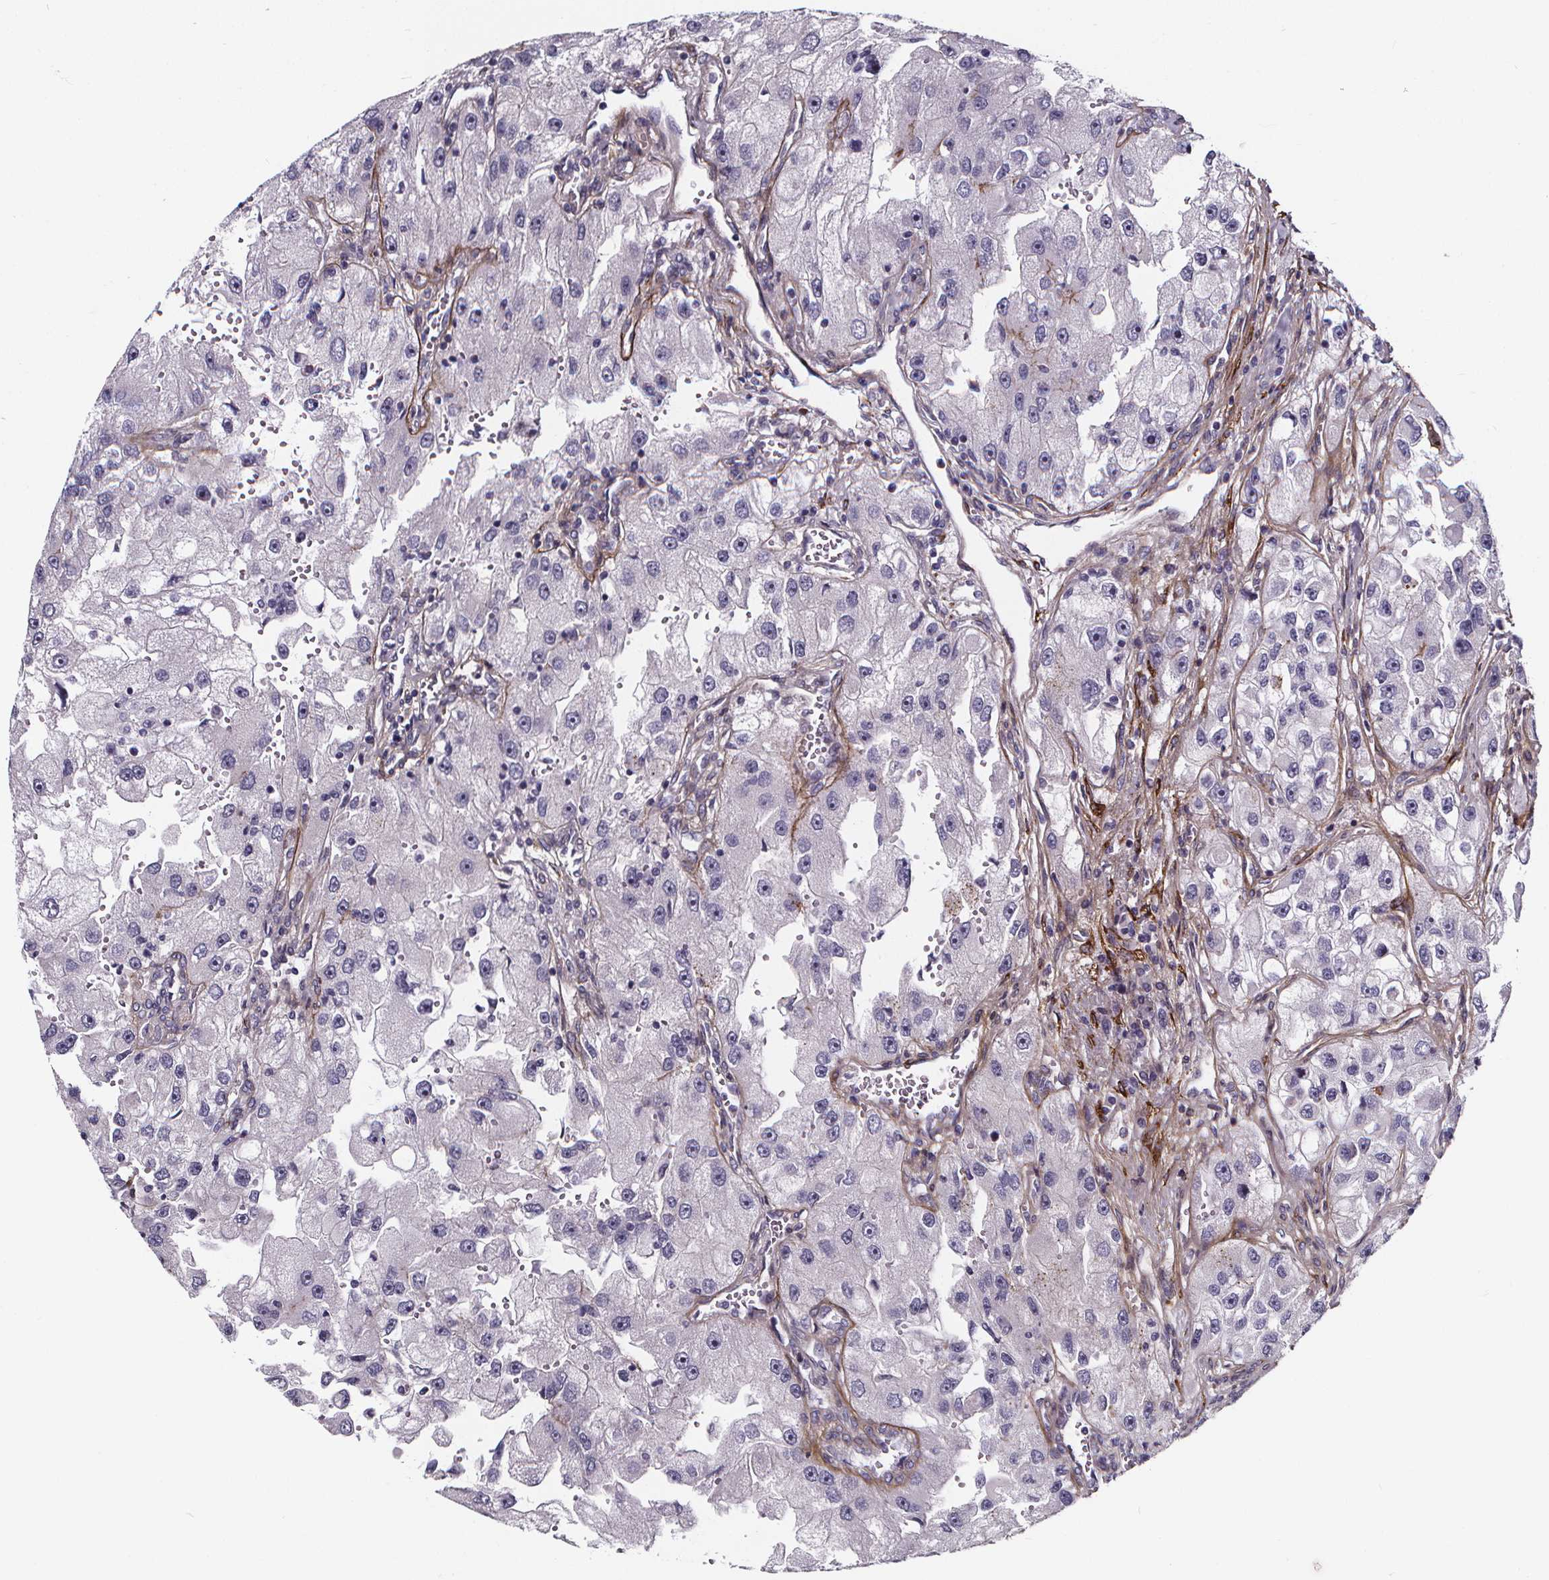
{"staining": {"intensity": "negative", "quantity": "none", "location": "none"}, "tissue": "renal cancer", "cell_type": "Tumor cells", "image_type": "cancer", "snomed": [{"axis": "morphology", "description": "Adenocarcinoma, NOS"}, {"axis": "topography", "description": "Kidney"}], "caption": "This micrograph is of renal adenocarcinoma stained with immunohistochemistry to label a protein in brown with the nuclei are counter-stained blue. There is no positivity in tumor cells.", "gene": "AEBP1", "patient": {"sex": "male", "age": 63}}